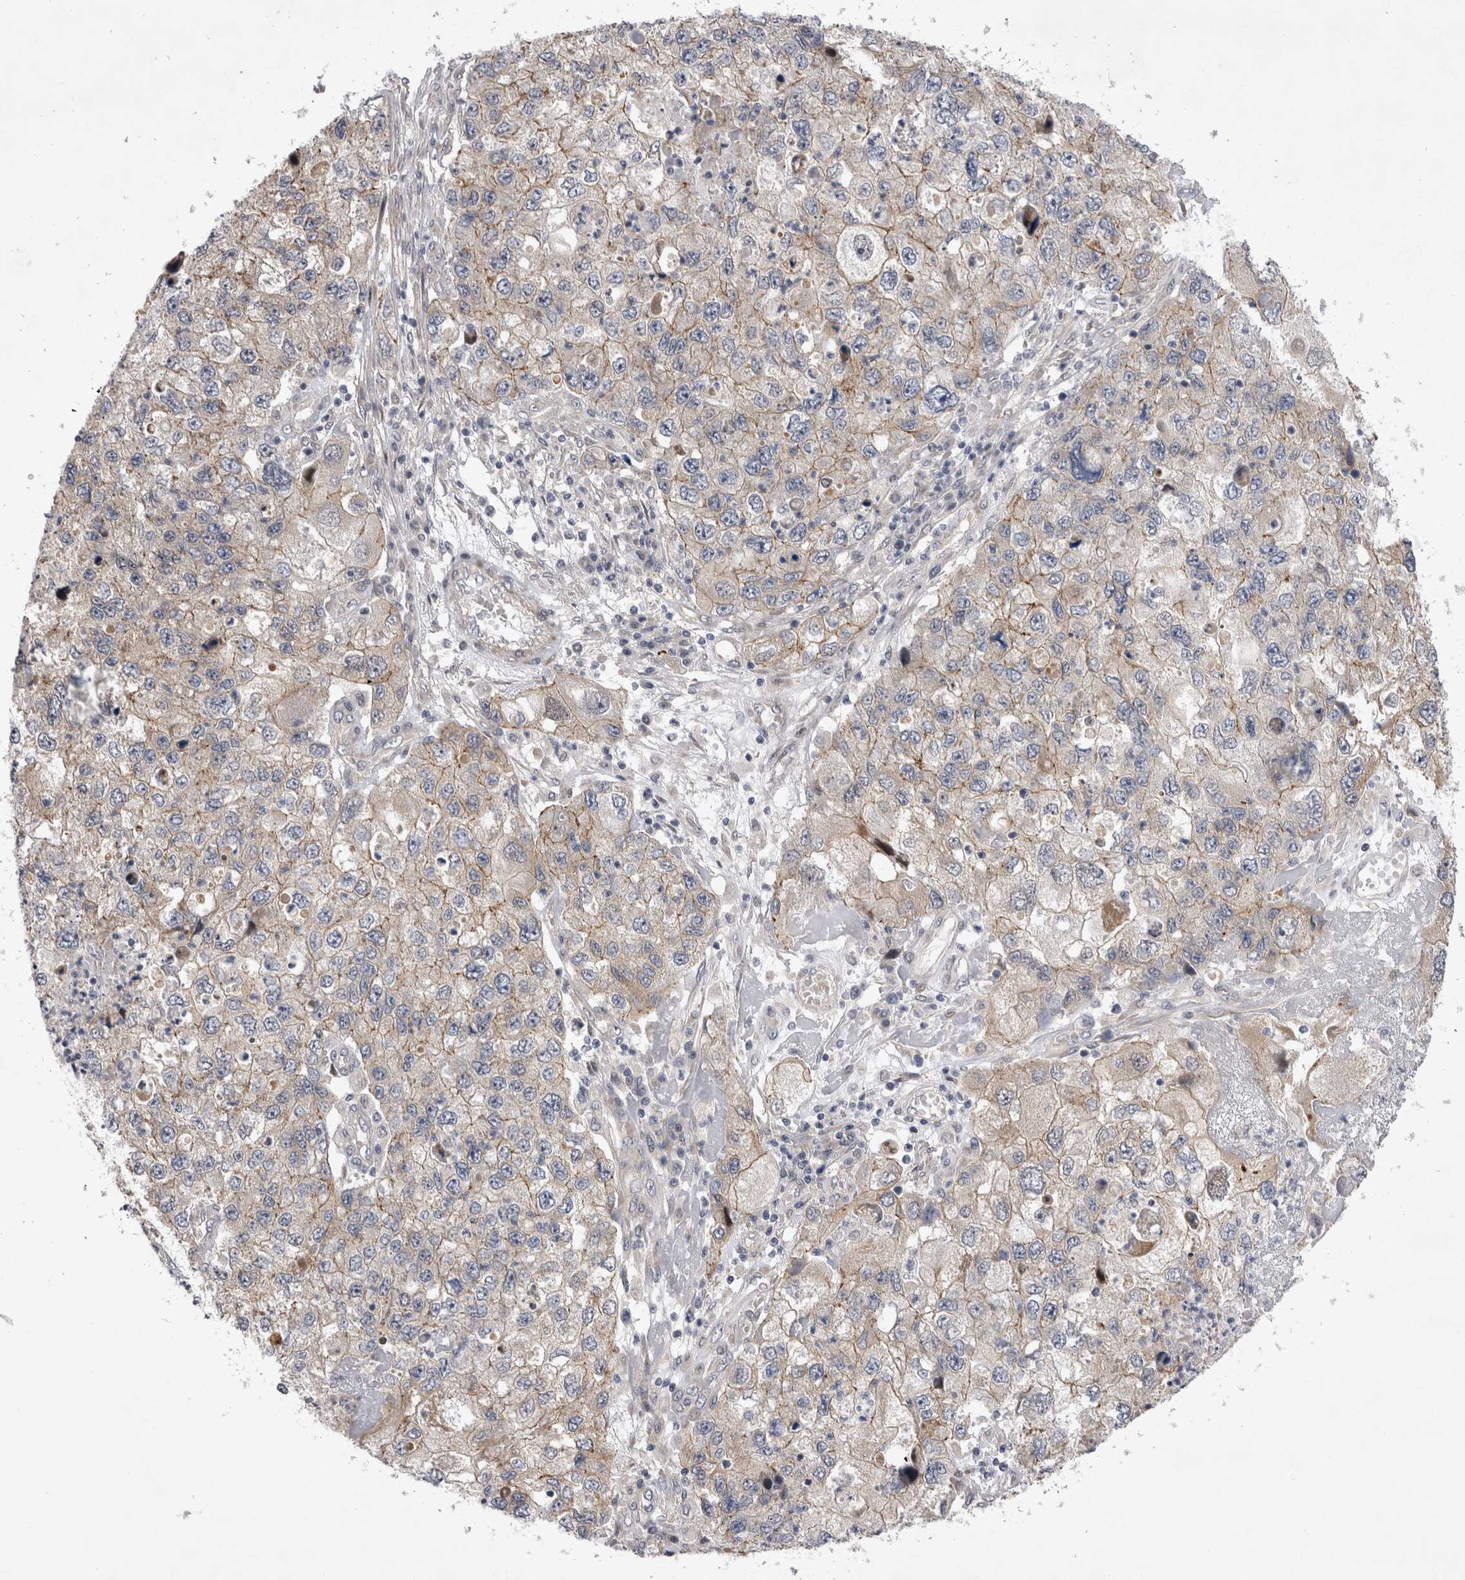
{"staining": {"intensity": "weak", "quantity": "25%-75%", "location": "cytoplasmic/membranous"}, "tissue": "endometrial cancer", "cell_type": "Tumor cells", "image_type": "cancer", "snomed": [{"axis": "morphology", "description": "Adenocarcinoma, NOS"}, {"axis": "topography", "description": "Endometrium"}], "caption": "Adenocarcinoma (endometrial) tissue displays weak cytoplasmic/membranous expression in approximately 25%-75% of tumor cells, visualized by immunohistochemistry.", "gene": "NENF", "patient": {"sex": "female", "age": 49}}